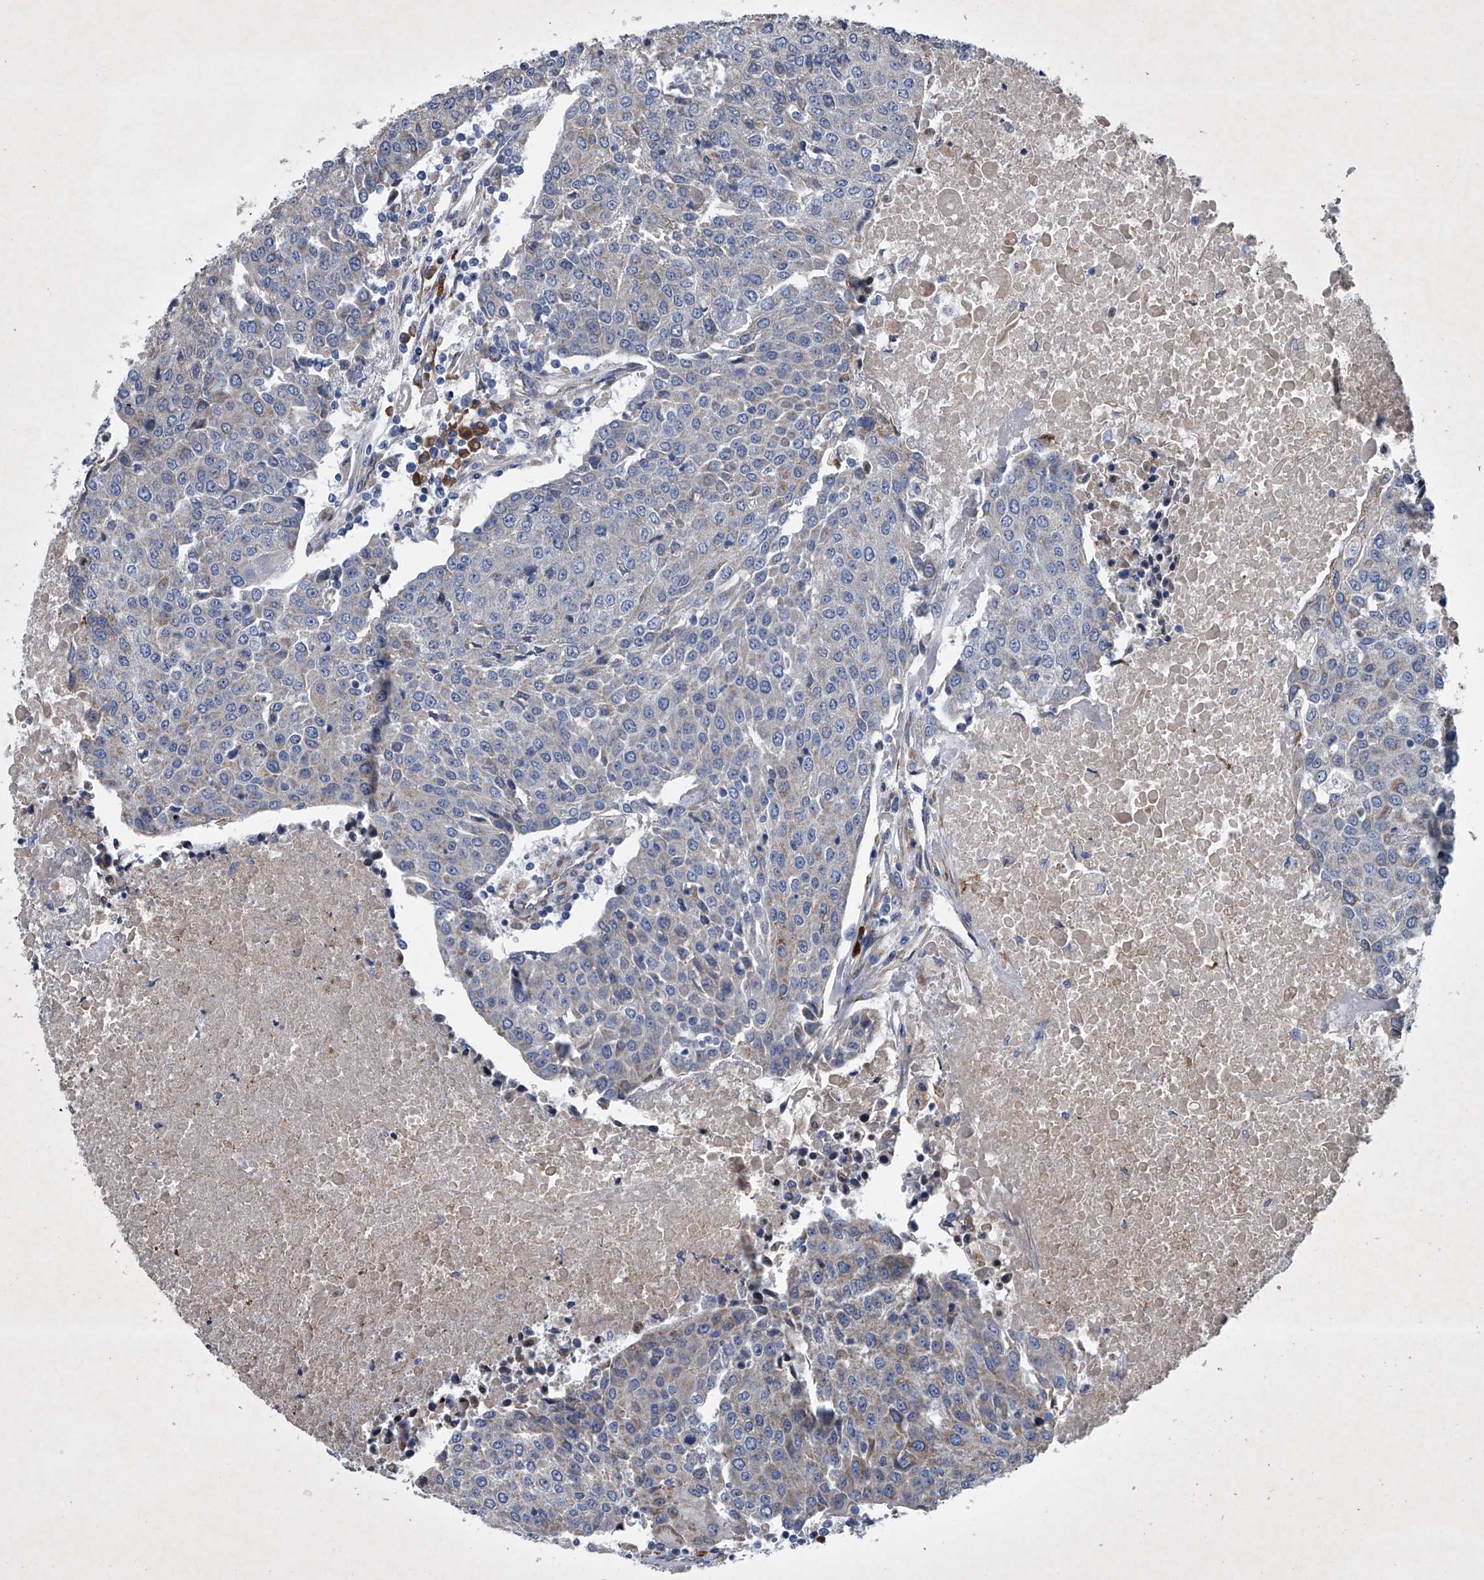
{"staining": {"intensity": "negative", "quantity": "none", "location": "none"}, "tissue": "urothelial cancer", "cell_type": "Tumor cells", "image_type": "cancer", "snomed": [{"axis": "morphology", "description": "Urothelial carcinoma, High grade"}, {"axis": "topography", "description": "Urinary bladder"}], "caption": "A photomicrograph of human urothelial carcinoma (high-grade) is negative for staining in tumor cells.", "gene": "ABCG1", "patient": {"sex": "female", "age": 85}}